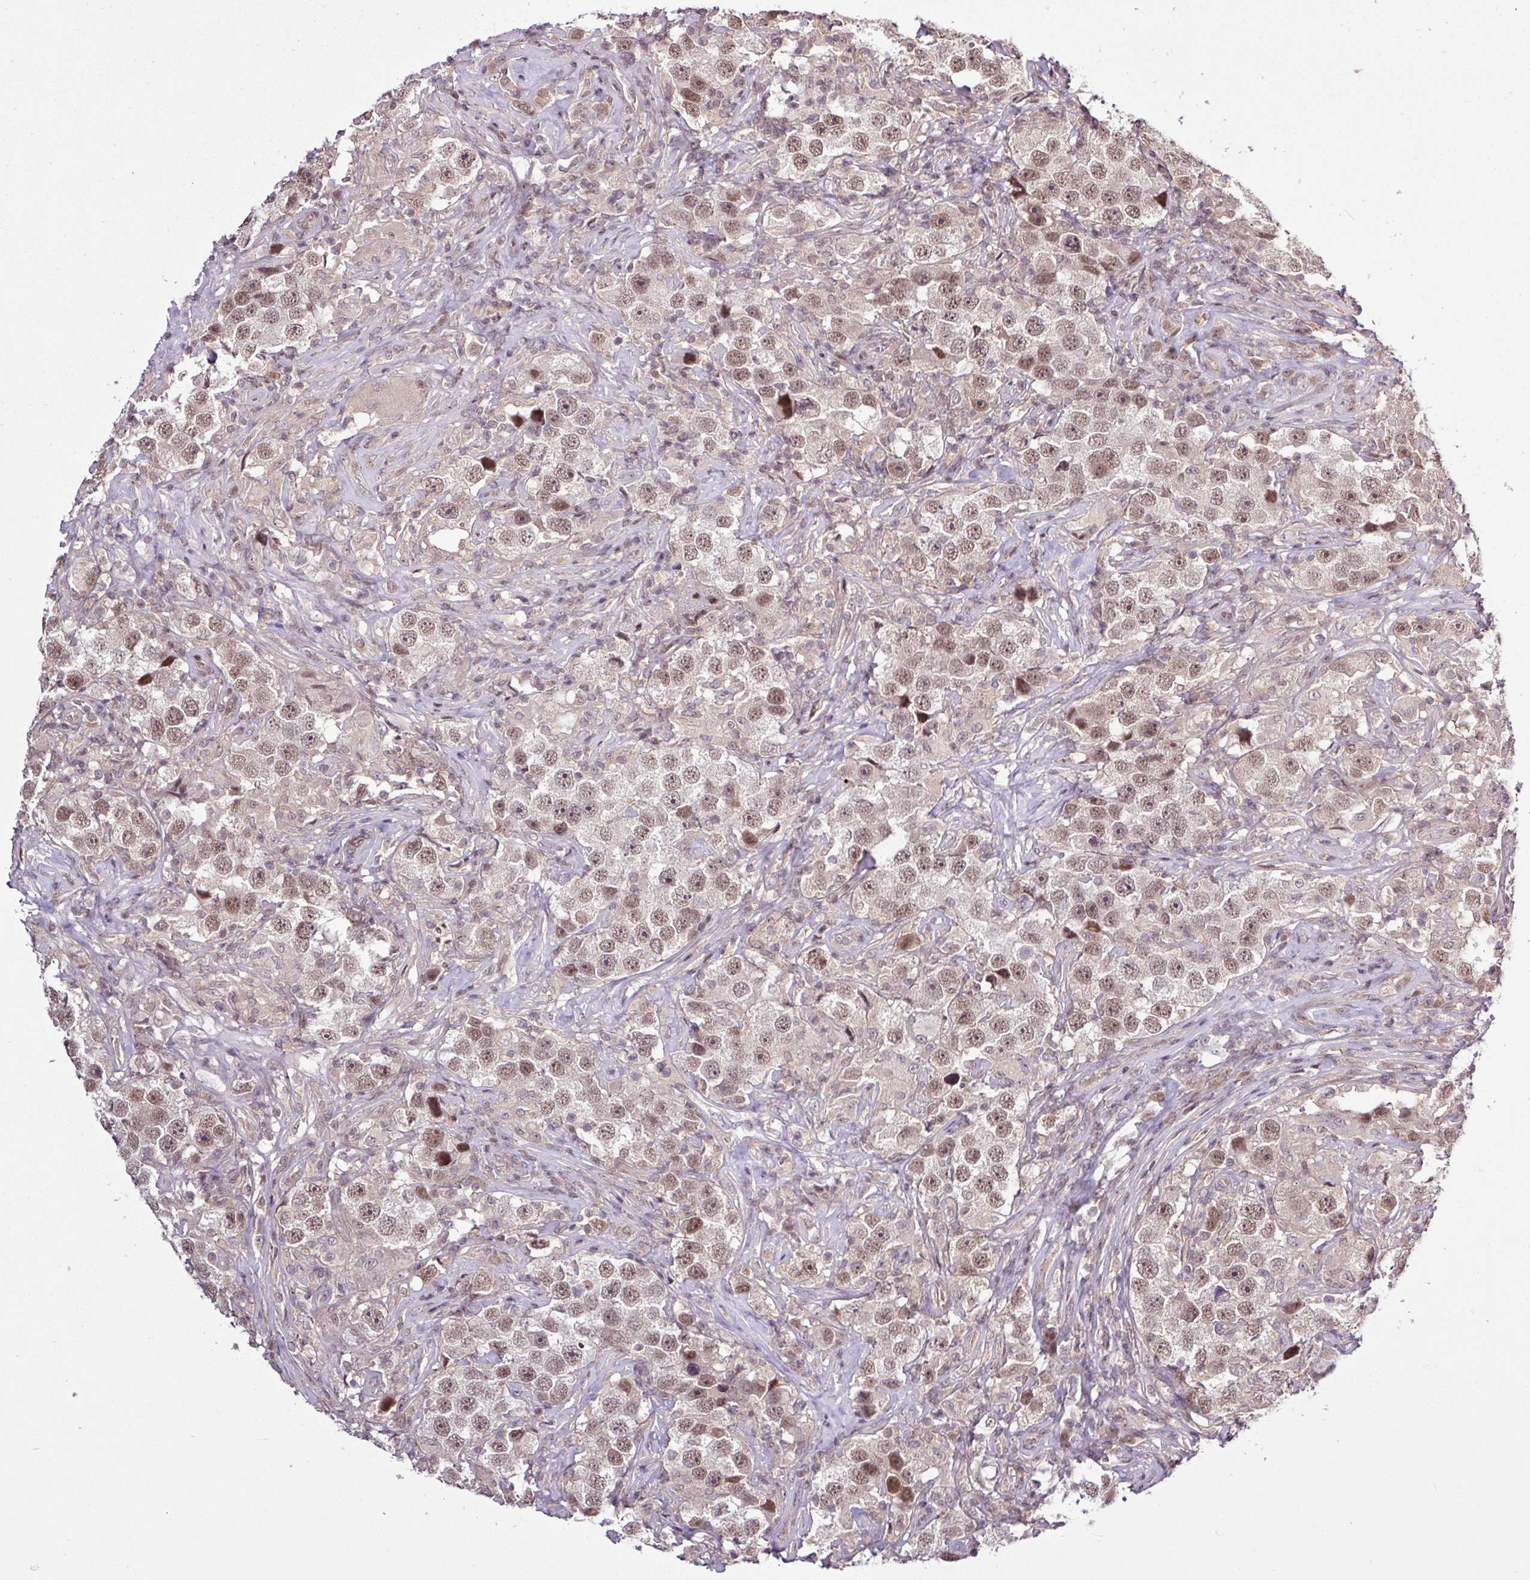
{"staining": {"intensity": "moderate", "quantity": ">75%", "location": "nuclear"}, "tissue": "testis cancer", "cell_type": "Tumor cells", "image_type": "cancer", "snomed": [{"axis": "morphology", "description": "Seminoma, NOS"}, {"axis": "topography", "description": "Testis"}], "caption": "There is medium levels of moderate nuclear staining in tumor cells of testis cancer, as demonstrated by immunohistochemical staining (brown color).", "gene": "ITPKC", "patient": {"sex": "male", "age": 49}}